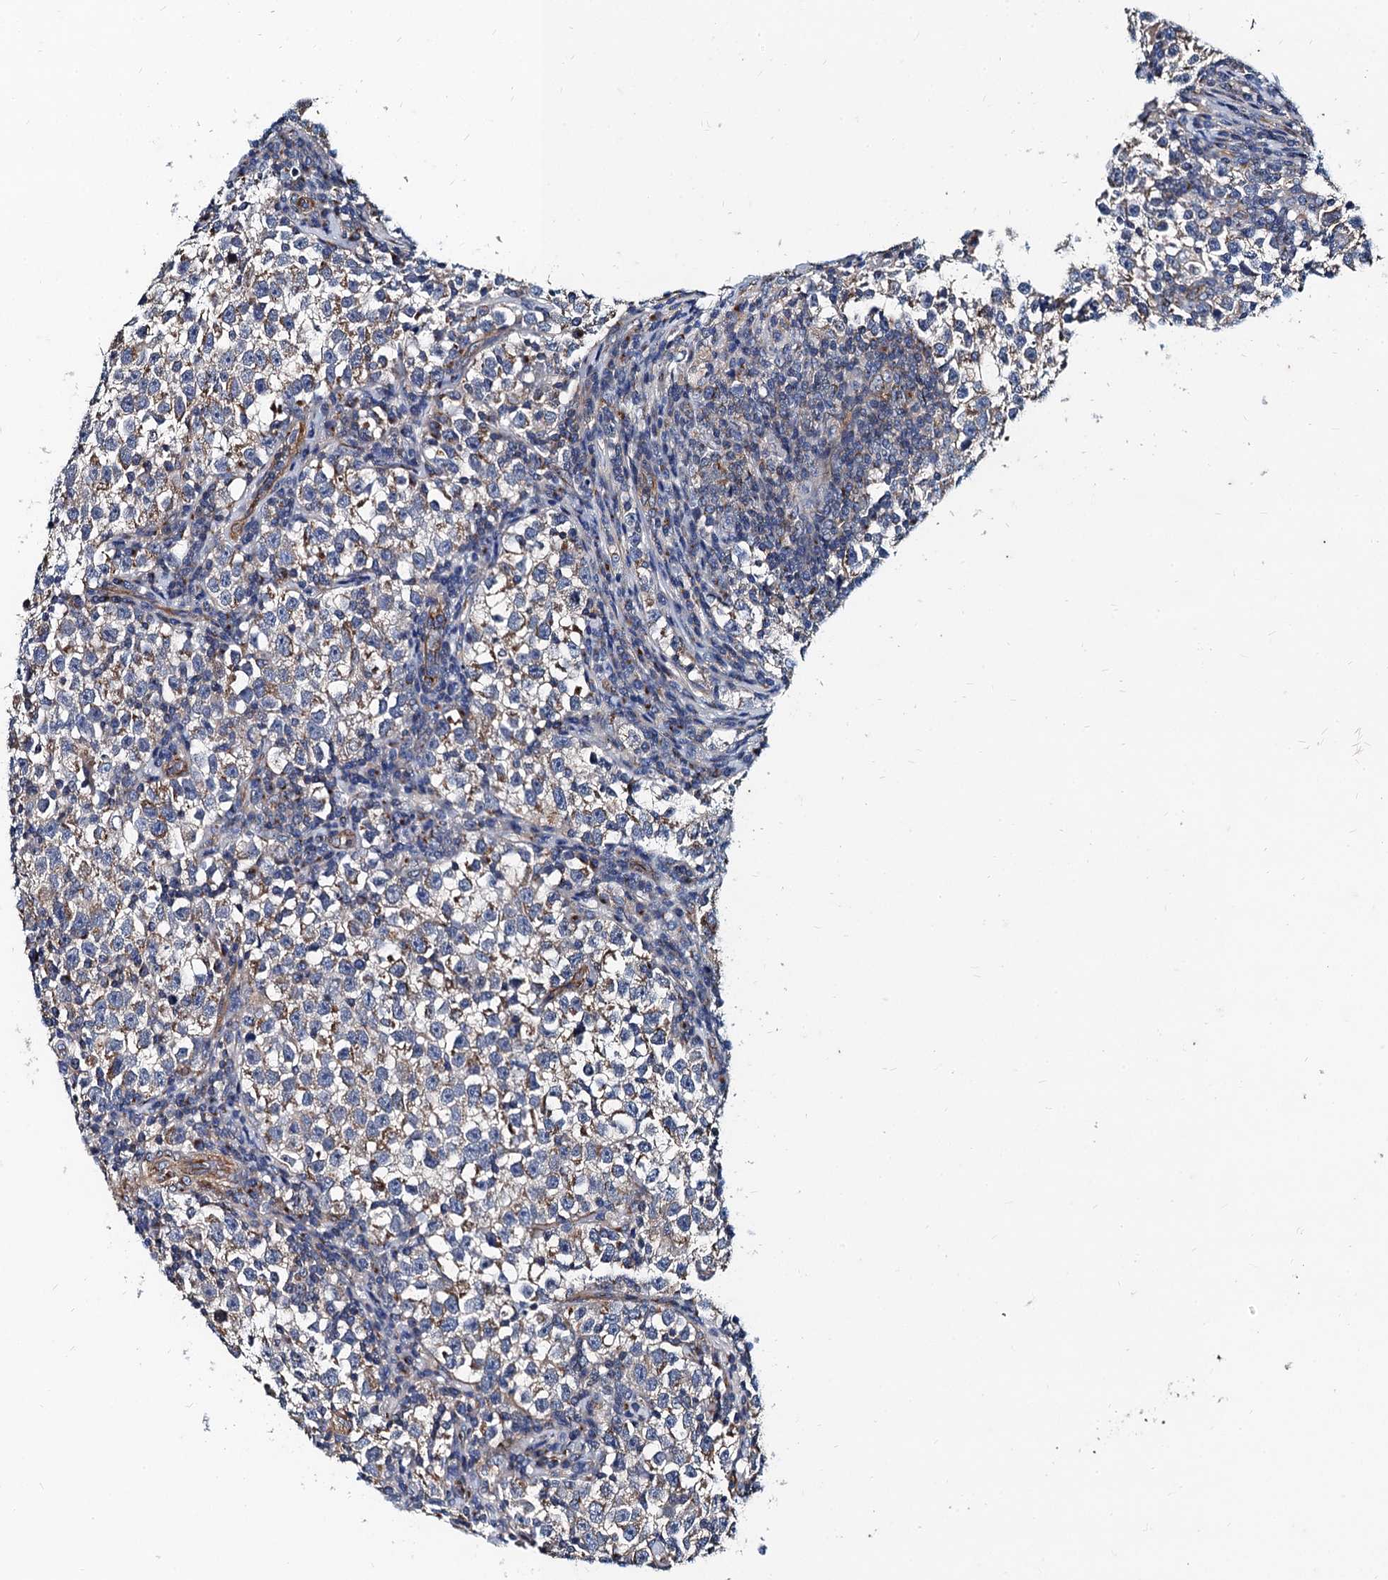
{"staining": {"intensity": "weak", "quantity": ">75%", "location": "cytoplasmic/membranous"}, "tissue": "testis cancer", "cell_type": "Tumor cells", "image_type": "cancer", "snomed": [{"axis": "morphology", "description": "Normal tissue, NOS"}, {"axis": "morphology", "description": "Seminoma, NOS"}, {"axis": "topography", "description": "Testis"}], "caption": "Testis cancer stained with immunohistochemistry displays weak cytoplasmic/membranous positivity in approximately >75% of tumor cells.", "gene": "NGRN", "patient": {"sex": "male", "age": 43}}